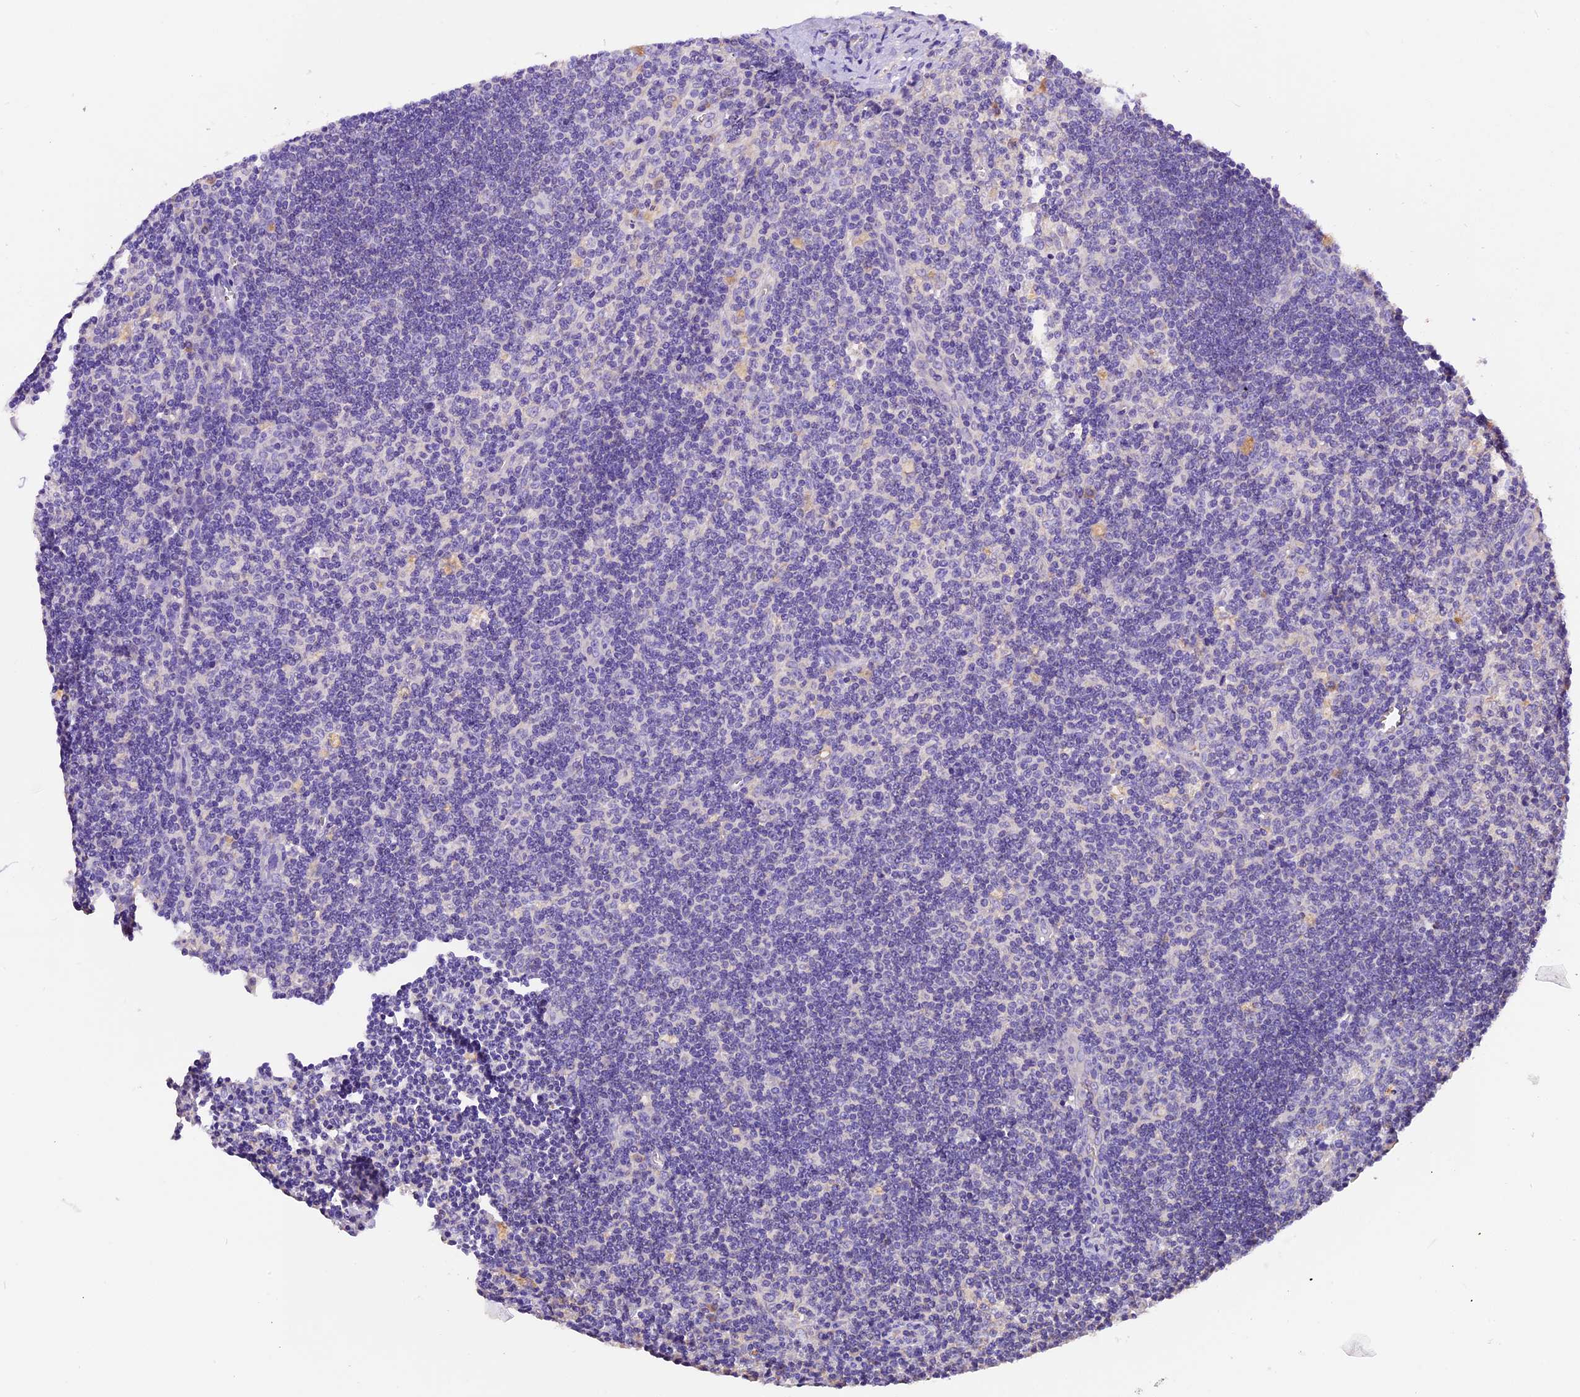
{"staining": {"intensity": "negative", "quantity": "none", "location": "none"}, "tissue": "lymph node", "cell_type": "Germinal center cells", "image_type": "normal", "snomed": [{"axis": "morphology", "description": "Normal tissue, NOS"}, {"axis": "topography", "description": "Lymph node"}], "caption": "An immunohistochemistry (IHC) micrograph of benign lymph node is shown. There is no staining in germinal center cells of lymph node. (DAB (3,3'-diaminobenzidine) IHC visualized using brightfield microscopy, high magnification).", "gene": "SIX5", "patient": {"sex": "male", "age": 58}}